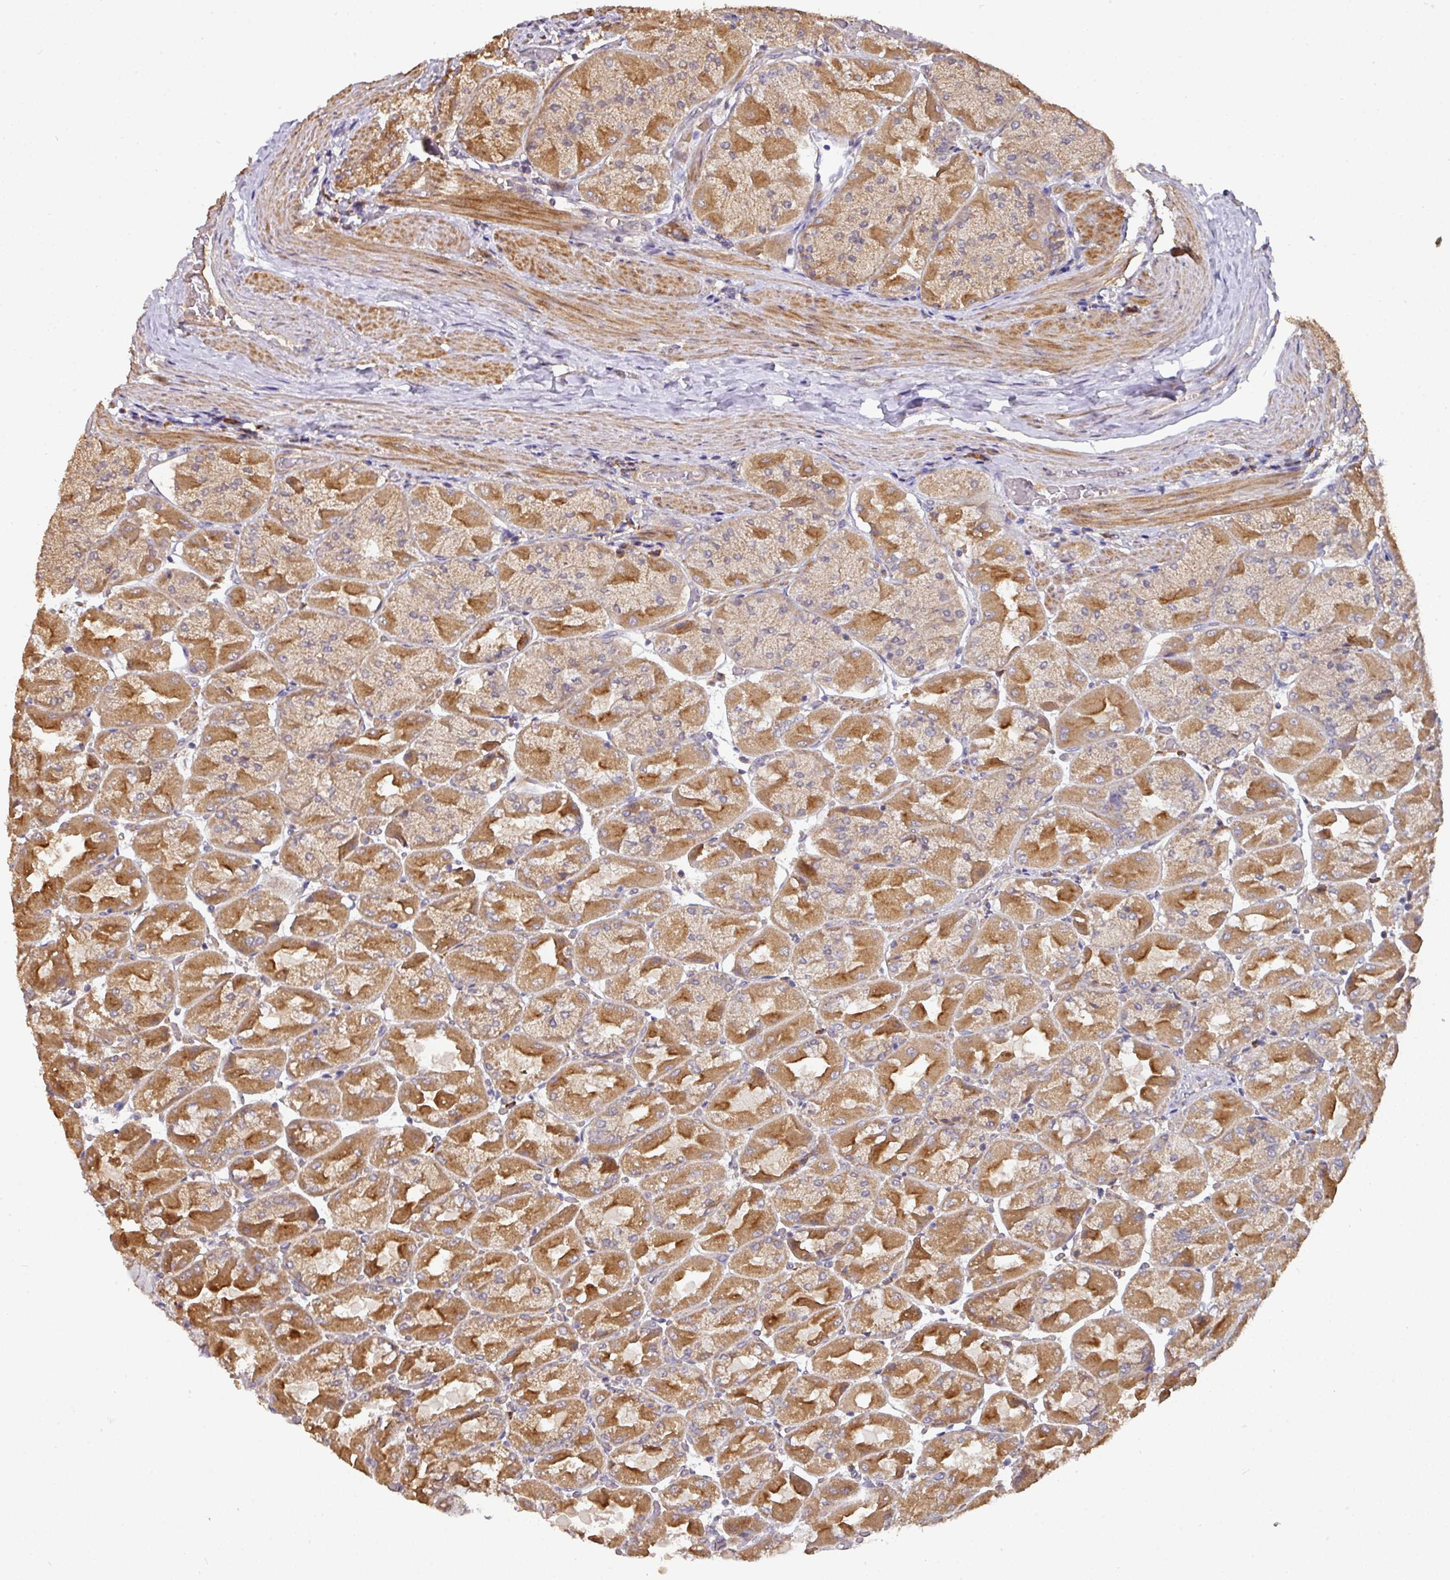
{"staining": {"intensity": "moderate", "quantity": ">75%", "location": "cytoplasmic/membranous"}, "tissue": "stomach", "cell_type": "Glandular cells", "image_type": "normal", "snomed": [{"axis": "morphology", "description": "Normal tissue, NOS"}, {"axis": "topography", "description": "Stomach"}], "caption": "Normal stomach exhibits moderate cytoplasmic/membranous staining in about >75% of glandular cells (Brightfield microscopy of DAB IHC at high magnification)..", "gene": "ACVR2B", "patient": {"sex": "female", "age": 61}}